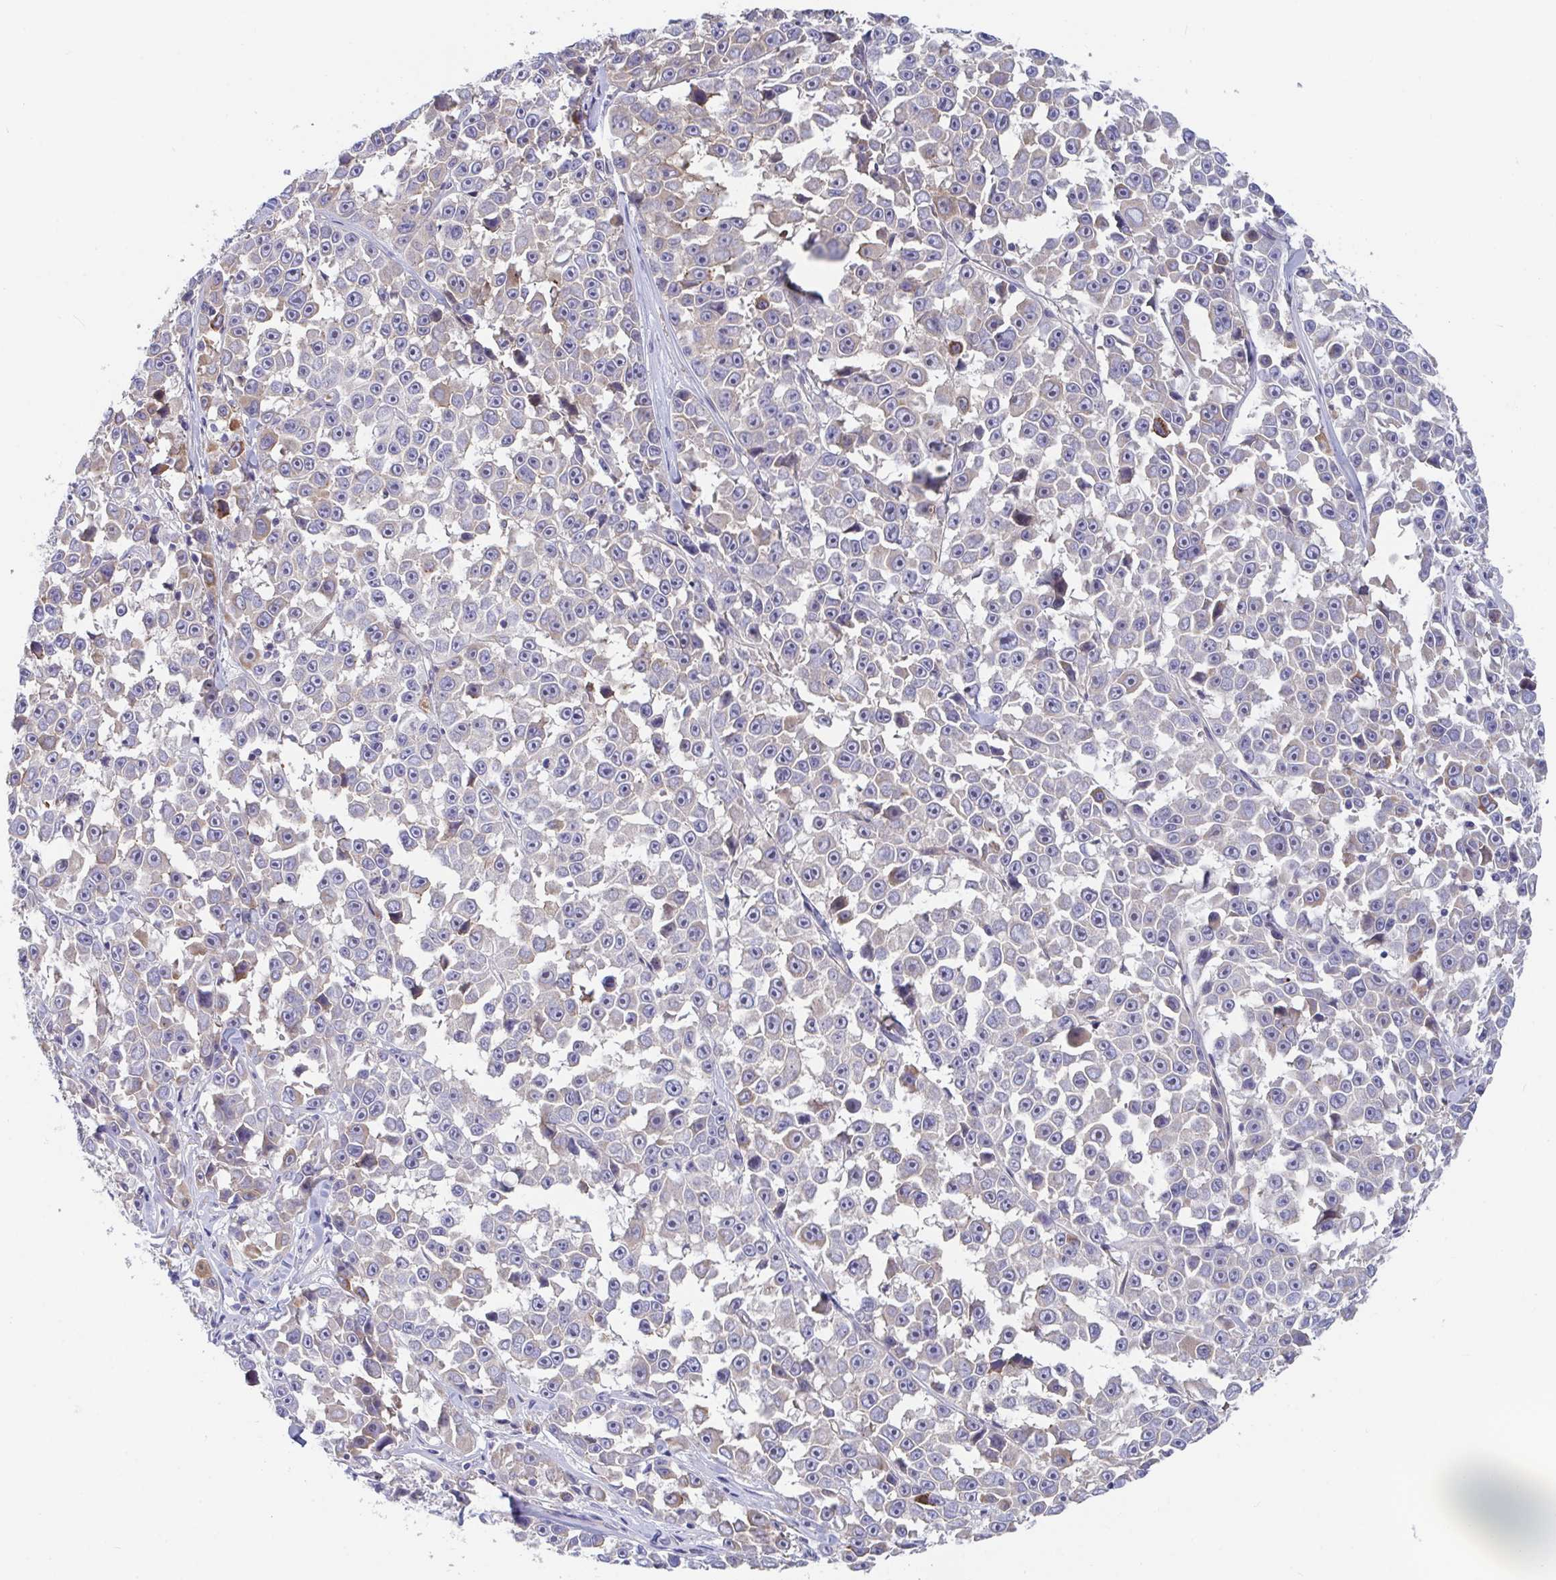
{"staining": {"intensity": "moderate", "quantity": "25%-75%", "location": "cytoplasmic/membranous"}, "tissue": "melanoma", "cell_type": "Tumor cells", "image_type": "cancer", "snomed": [{"axis": "morphology", "description": "Malignant melanoma, NOS"}, {"axis": "topography", "description": "Skin"}], "caption": "Immunohistochemistry (IHC) (DAB) staining of malignant melanoma exhibits moderate cytoplasmic/membranous protein positivity in approximately 25%-75% of tumor cells.", "gene": "FAM156B", "patient": {"sex": "female", "age": 66}}